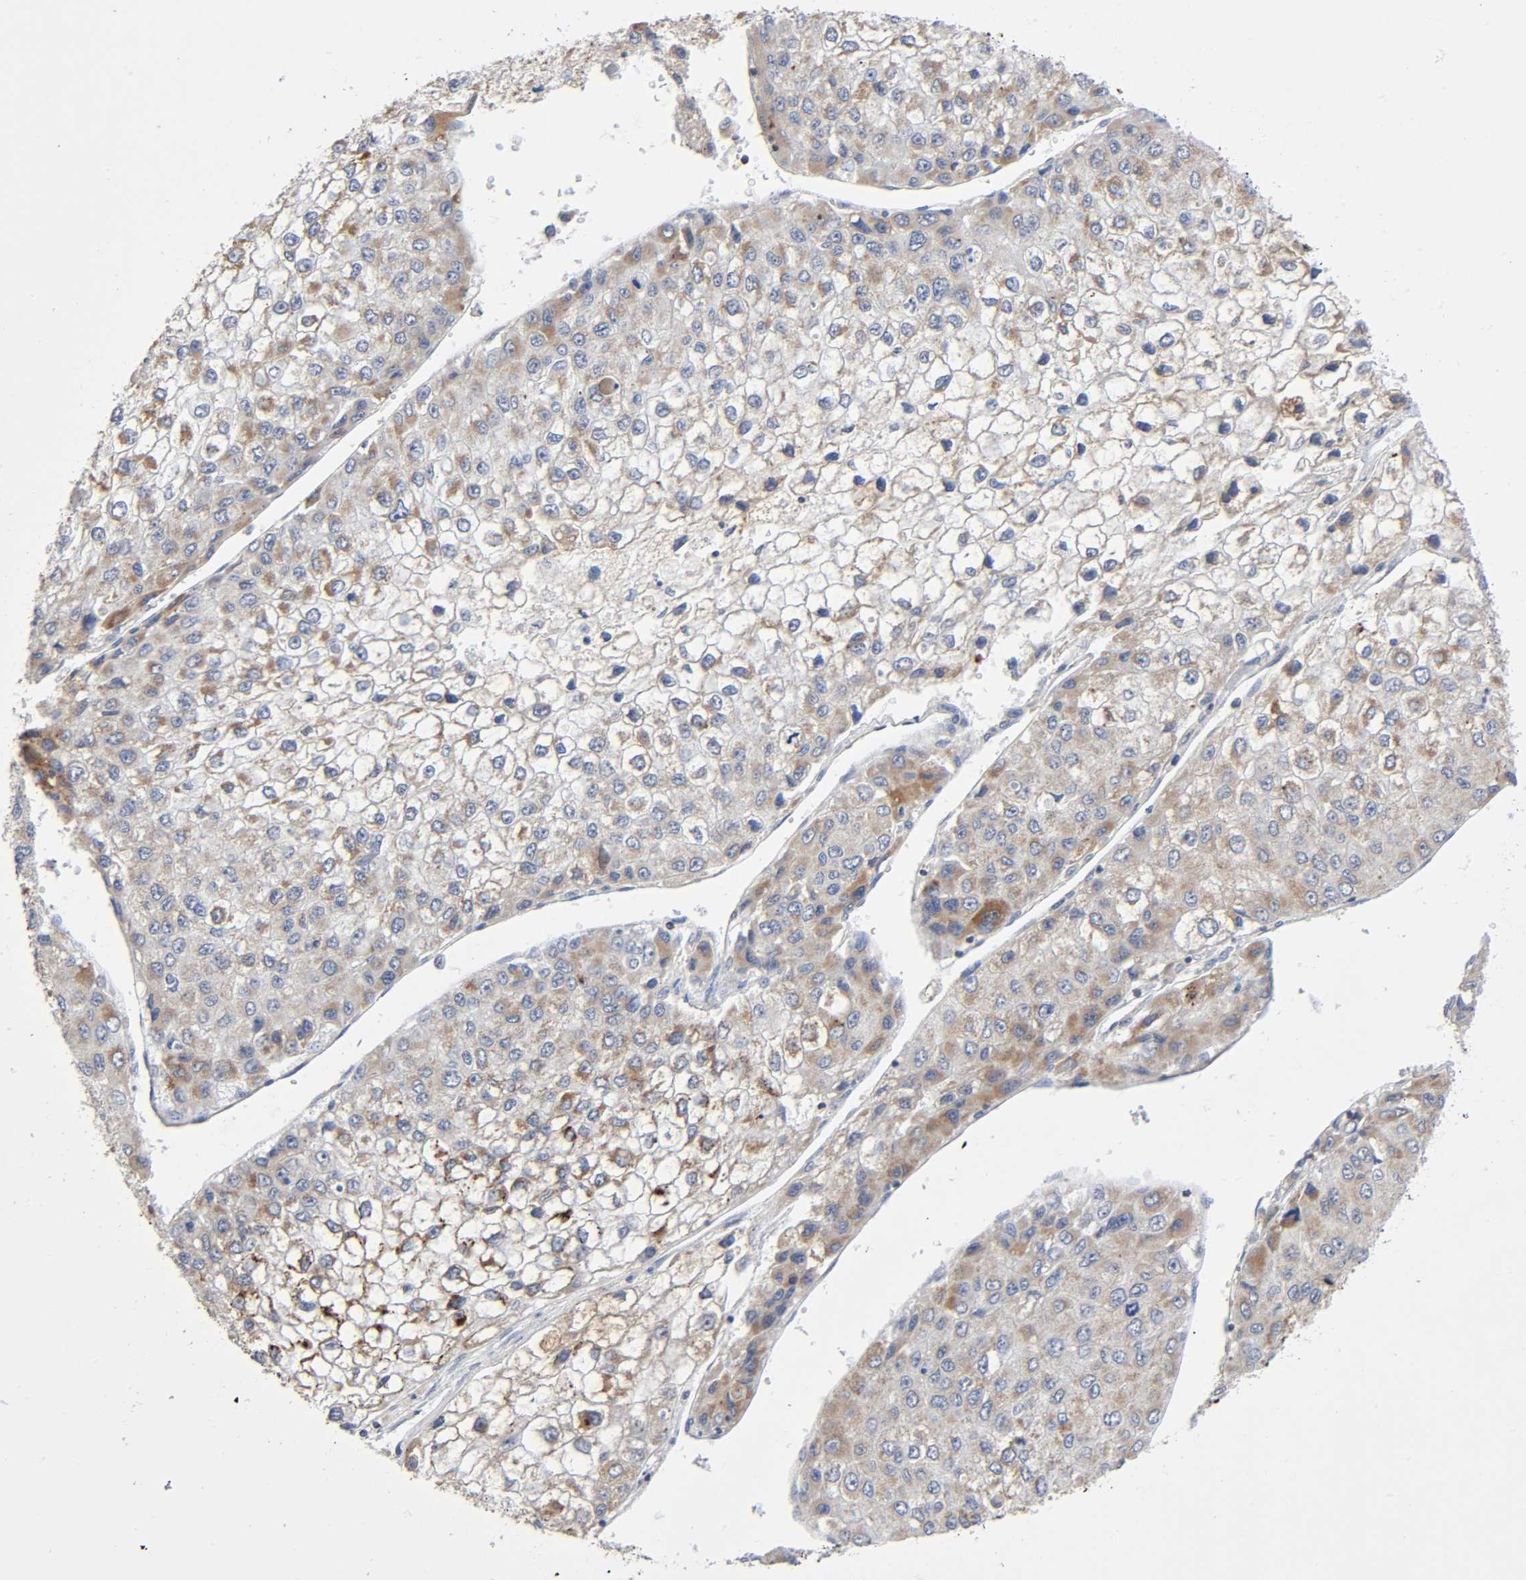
{"staining": {"intensity": "moderate", "quantity": ">75%", "location": "cytoplasmic/membranous"}, "tissue": "liver cancer", "cell_type": "Tumor cells", "image_type": "cancer", "snomed": [{"axis": "morphology", "description": "Carcinoma, Hepatocellular, NOS"}, {"axis": "topography", "description": "Liver"}], "caption": "Immunohistochemistry (DAB (3,3'-diaminobenzidine)) staining of human hepatocellular carcinoma (liver) demonstrates moderate cytoplasmic/membranous protein staining in approximately >75% of tumor cells. (DAB IHC, brown staining for protein, blue staining for nuclei).", "gene": "SYT16", "patient": {"sex": "female", "age": 66}}